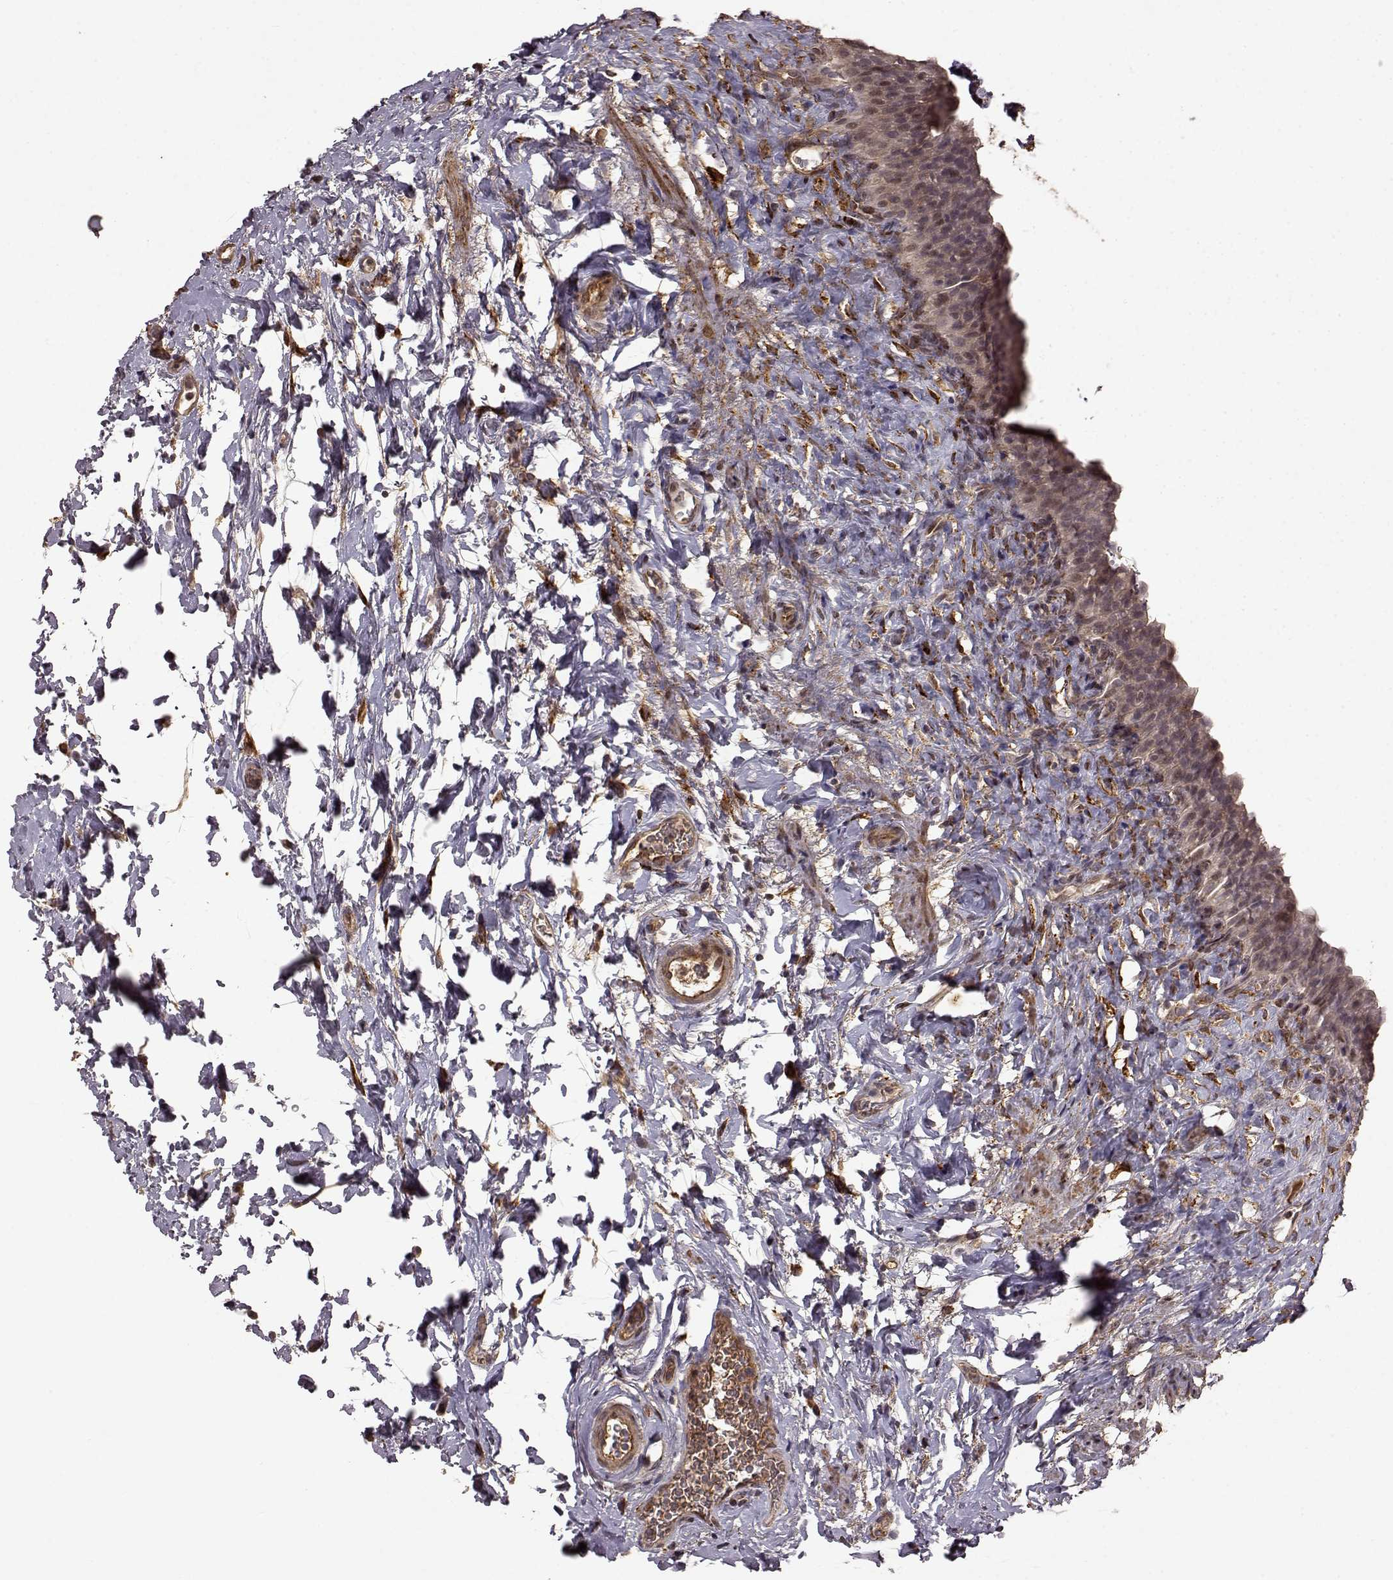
{"staining": {"intensity": "moderate", "quantity": "<25%", "location": "cytoplasmic/membranous"}, "tissue": "urinary bladder", "cell_type": "Urothelial cells", "image_type": "normal", "snomed": [{"axis": "morphology", "description": "Normal tissue, NOS"}, {"axis": "topography", "description": "Urinary bladder"}], "caption": "Immunohistochemistry (IHC) micrograph of normal urinary bladder stained for a protein (brown), which reveals low levels of moderate cytoplasmic/membranous staining in about <25% of urothelial cells.", "gene": "FSTL1", "patient": {"sex": "male", "age": 76}}